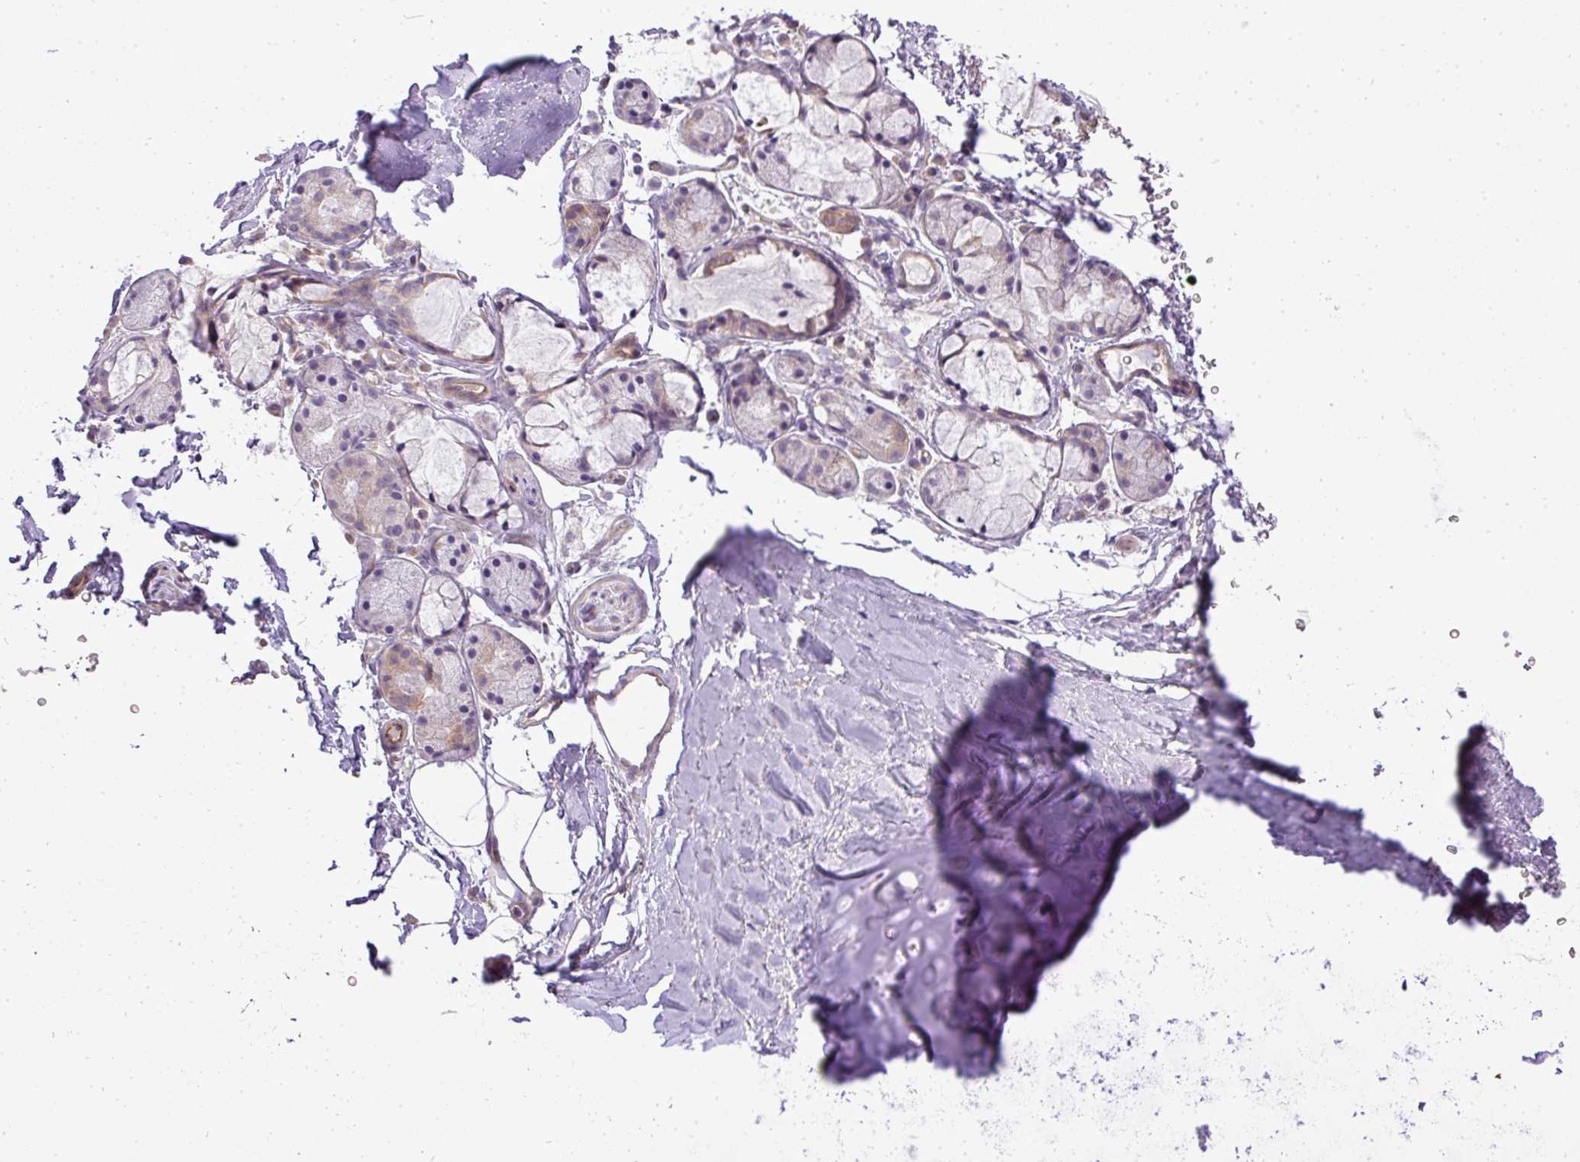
{"staining": {"intensity": "negative", "quantity": "none", "location": "none"}, "tissue": "adipose tissue", "cell_type": "Adipocytes", "image_type": "normal", "snomed": [{"axis": "morphology", "description": "Normal tissue, NOS"}, {"axis": "topography", "description": "Cartilage tissue"}, {"axis": "topography", "description": "Bronchus"}], "caption": "The immunohistochemistry (IHC) image has no significant expression in adipocytes of adipose tissue.", "gene": "ZDHHC1", "patient": {"sex": "female", "age": 72}}